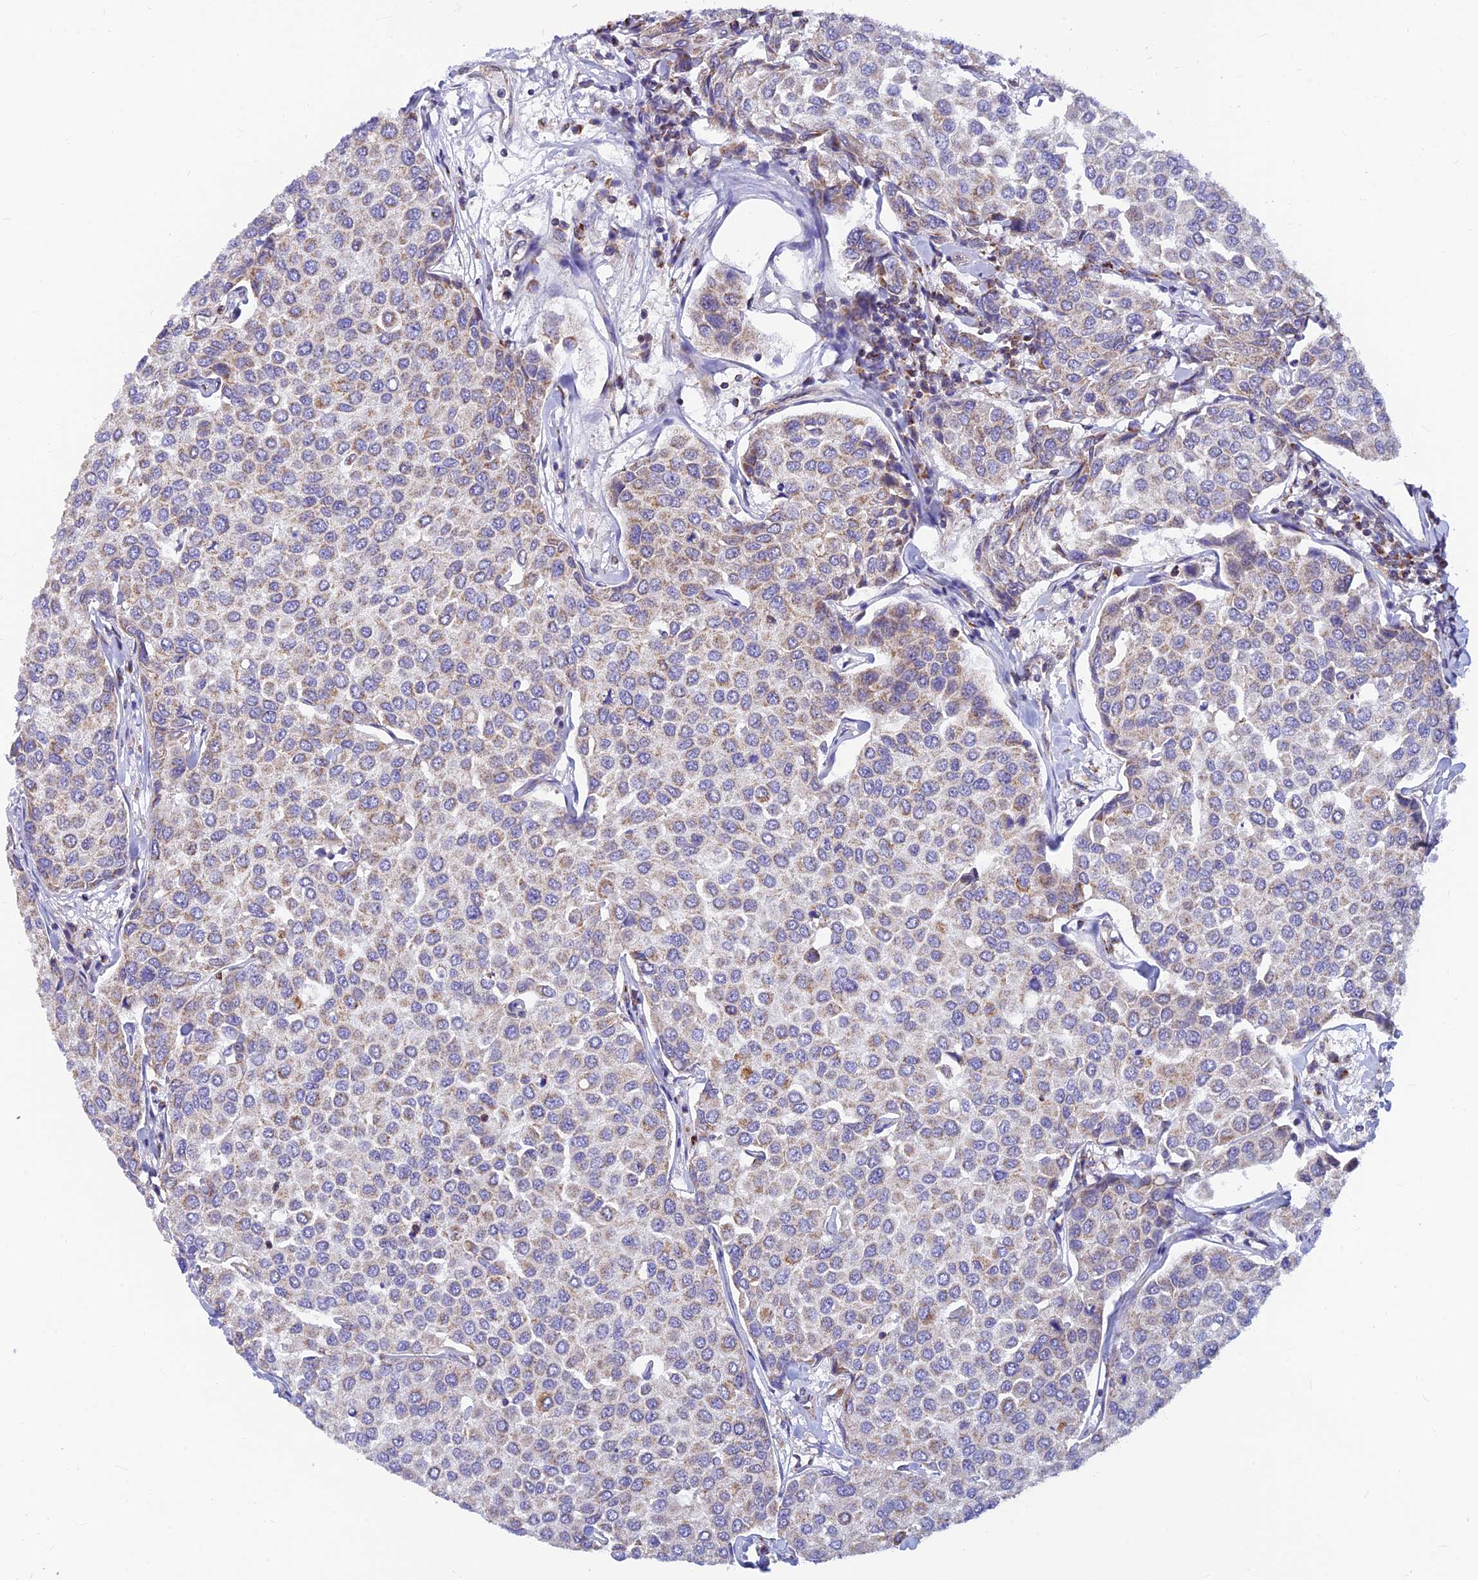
{"staining": {"intensity": "weak", "quantity": "<25%", "location": "cytoplasmic/membranous"}, "tissue": "breast cancer", "cell_type": "Tumor cells", "image_type": "cancer", "snomed": [{"axis": "morphology", "description": "Duct carcinoma"}, {"axis": "topography", "description": "Breast"}], "caption": "Tumor cells are negative for brown protein staining in infiltrating ductal carcinoma (breast).", "gene": "LYSMD2", "patient": {"sex": "female", "age": 55}}